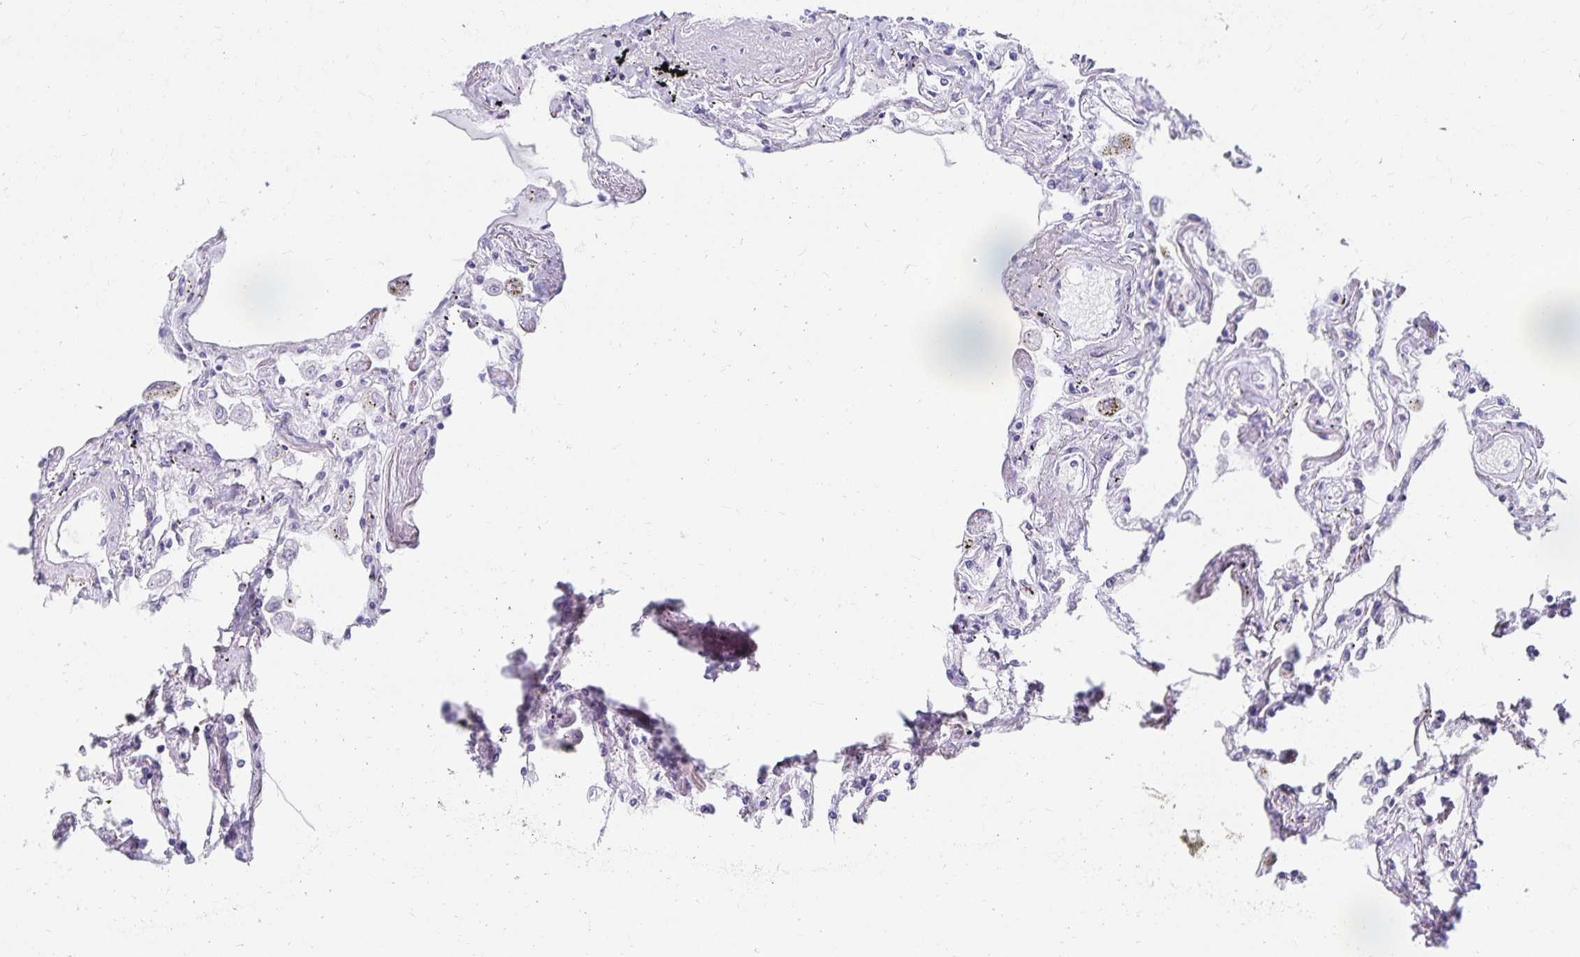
{"staining": {"intensity": "negative", "quantity": "none", "location": "none"}, "tissue": "lung", "cell_type": "Alveolar cells", "image_type": "normal", "snomed": [{"axis": "morphology", "description": "Normal tissue, NOS"}, {"axis": "morphology", "description": "Adenocarcinoma, NOS"}, {"axis": "topography", "description": "Cartilage tissue"}, {"axis": "topography", "description": "Lung"}], "caption": "Protein analysis of unremarkable lung reveals no significant positivity in alveolar cells. Brightfield microscopy of IHC stained with DAB (brown) and hematoxylin (blue), captured at high magnification.", "gene": "C20orf85", "patient": {"sex": "female", "age": 67}}